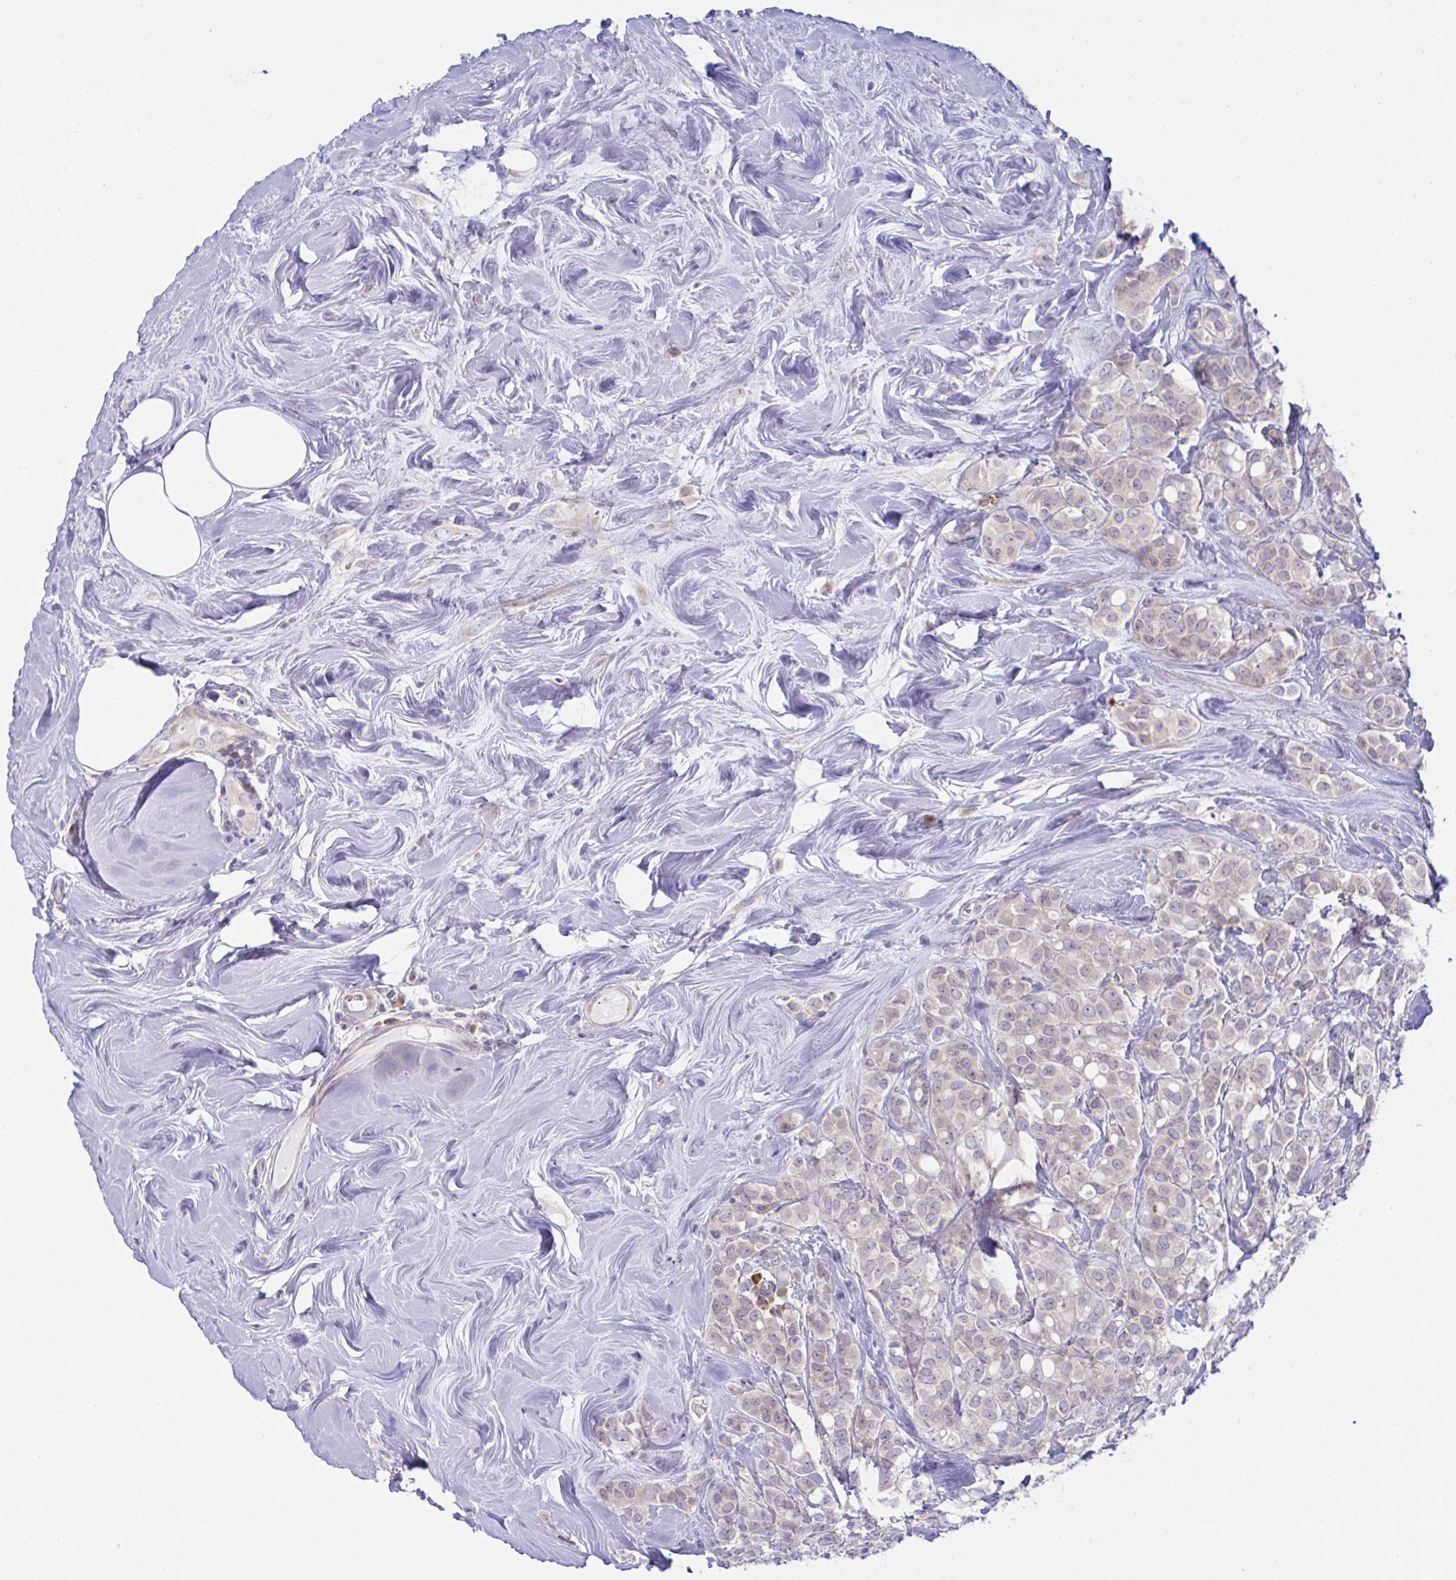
{"staining": {"intensity": "weak", "quantity": "<25%", "location": "cytoplasmic/membranous"}, "tissue": "breast cancer", "cell_type": "Tumor cells", "image_type": "cancer", "snomed": [{"axis": "morphology", "description": "Lobular carcinoma"}, {"axis": "topography", "description": "Breast"}], "caption": "DAB (3,3'-diaminobenzidine) immunohistochemical staining of lobular carcinoma (breast) shows no significant expression in tumor cells. (Stains: DAB immunohistochemistry with hematoxylin counter stain, Microscopy: brightfield microscopy at high magnification).", "gene": "FAU", "patient": {"sex": "female", "age": 68}}